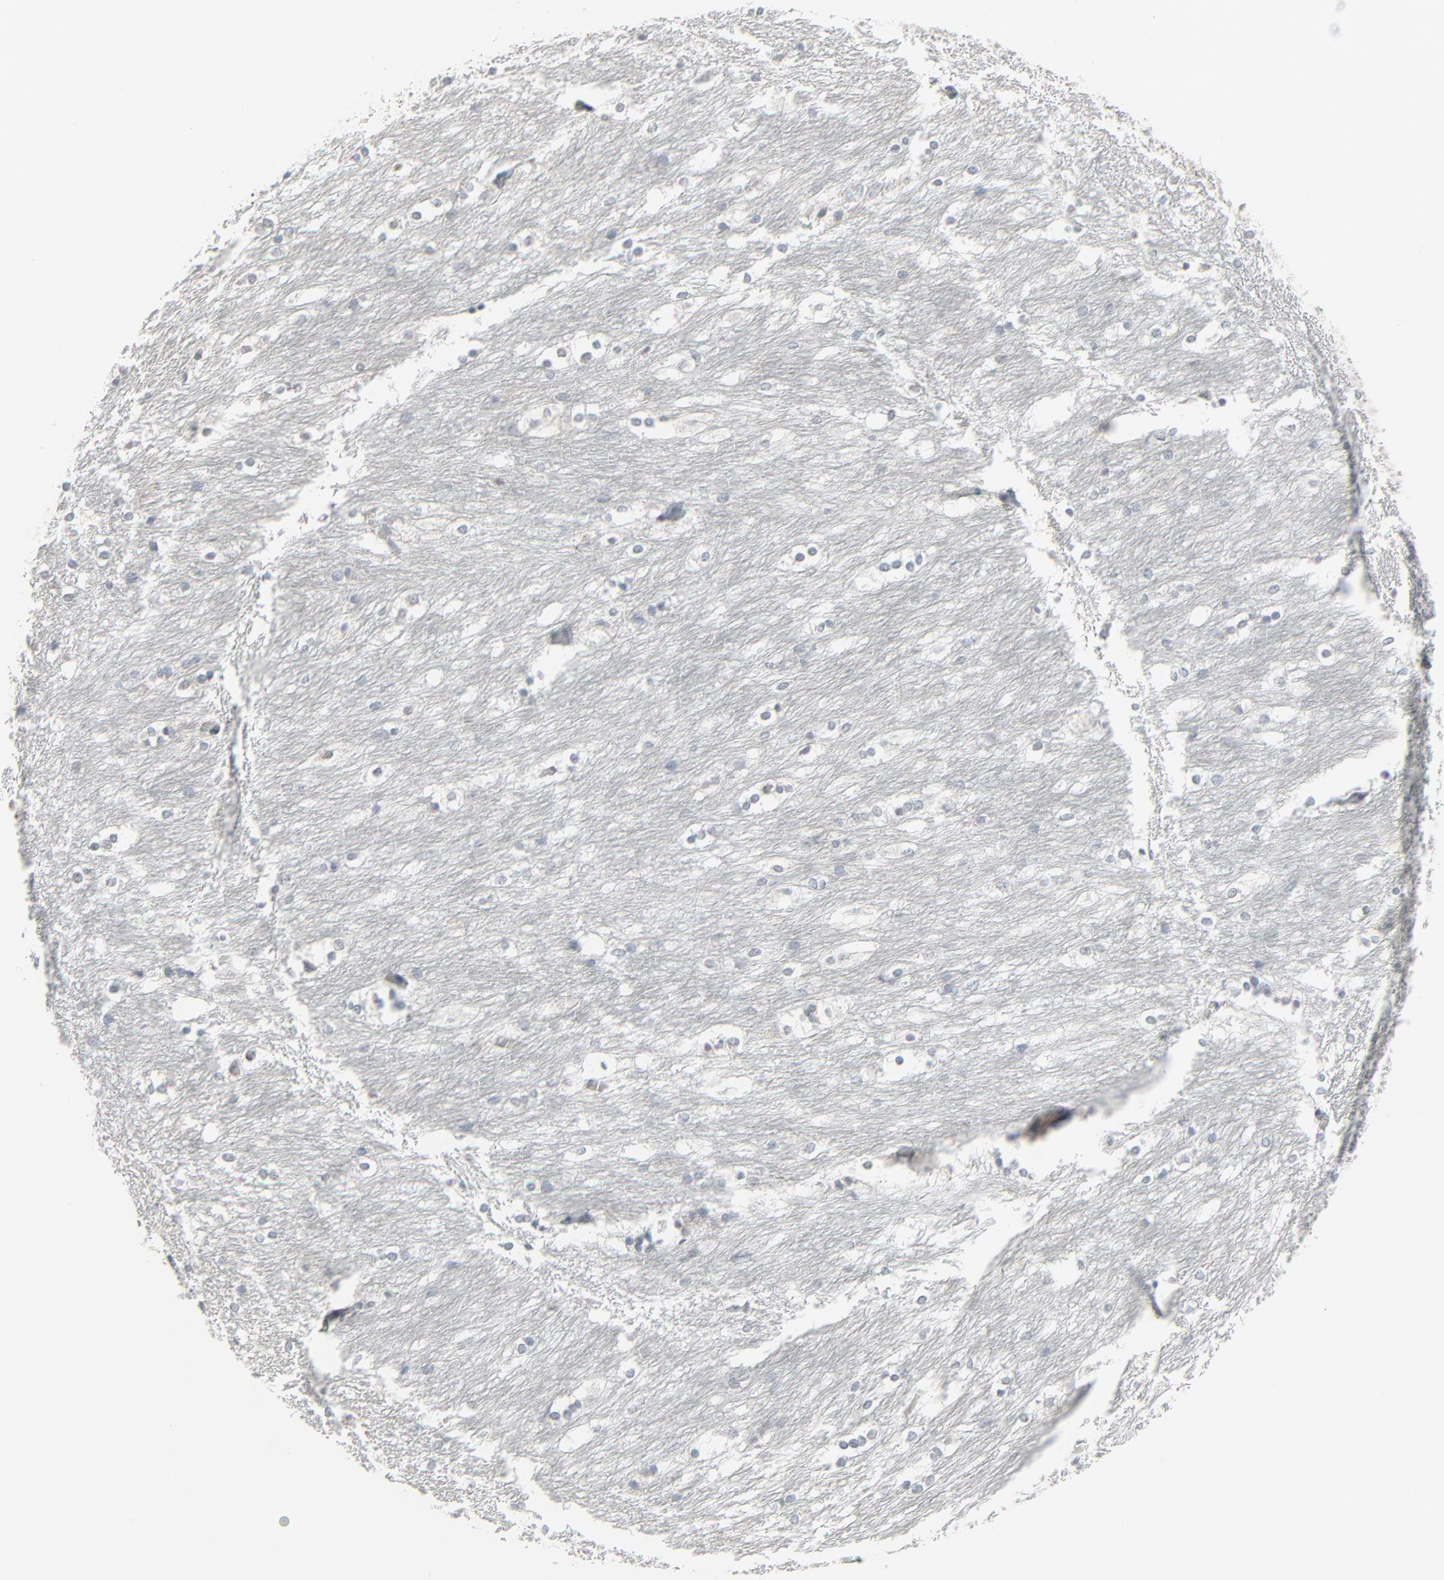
{"staining": {"intensity": "negative", "quantity": "none", "location": "none"}, "tissue": "caudate", "cell_type": "Glial cells", "image_type": "normal", "snomed": [{"axis": "morphology", "description": "Normal tissue, NOS"}, {"axis": "topography", "description": "Lateral ventricle wall"}], "caption": "DAB (3,3'-diaminobenzidine) immunohistochemical staining of unremarkable caudate displays no significant positivity in glial cells. (Stains: DAB (3,3'-diaminobenzidine) IHC with hematoxylin counter stain, Microscopy: brightfield microscopy at high magnification).", "gene": "SAGE1", "patient": {"sex": "female", "age": 19}}